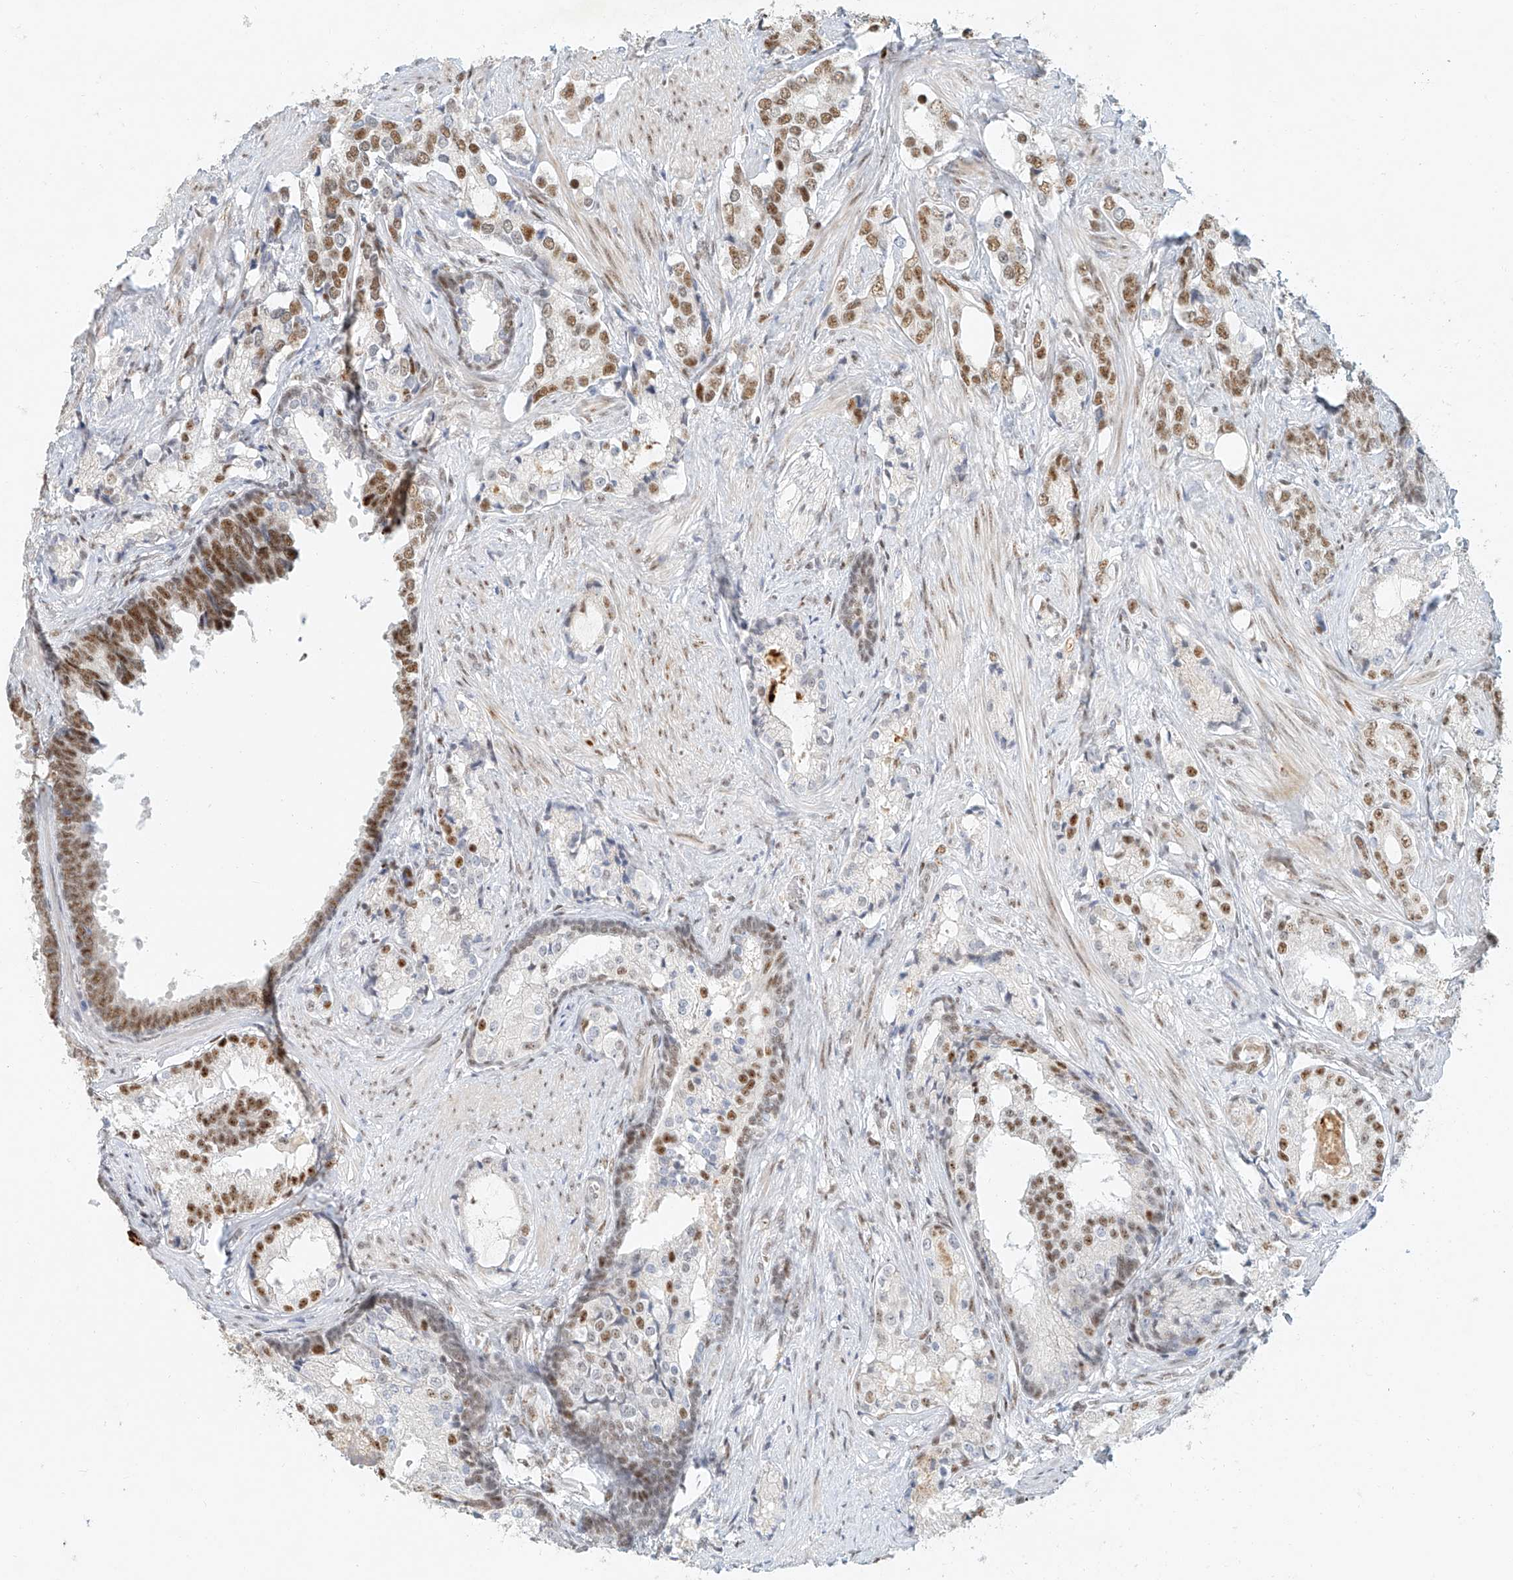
{"staining": {"intensity": "moderate", "quantity": ">75%", "location": "nuclear"}, "tissue": "prostate cancer", "cell_type": "Tumor cells", "image_type": "cancer", "snomed": [{"axis": "morphology", "description": "Adenocarcinoma, High grade"}, {"axis": "topography", "description": "Prostate"}], "caption": "Prostate cancer (adenocarcinoma (high-grade)) stained for a protein (brown) exhibits moderate nuclear positive positivity in approximately >75% of tumor cells.", "gene": "CXorf58", "patient": {"sex": "male", "age": 58}}